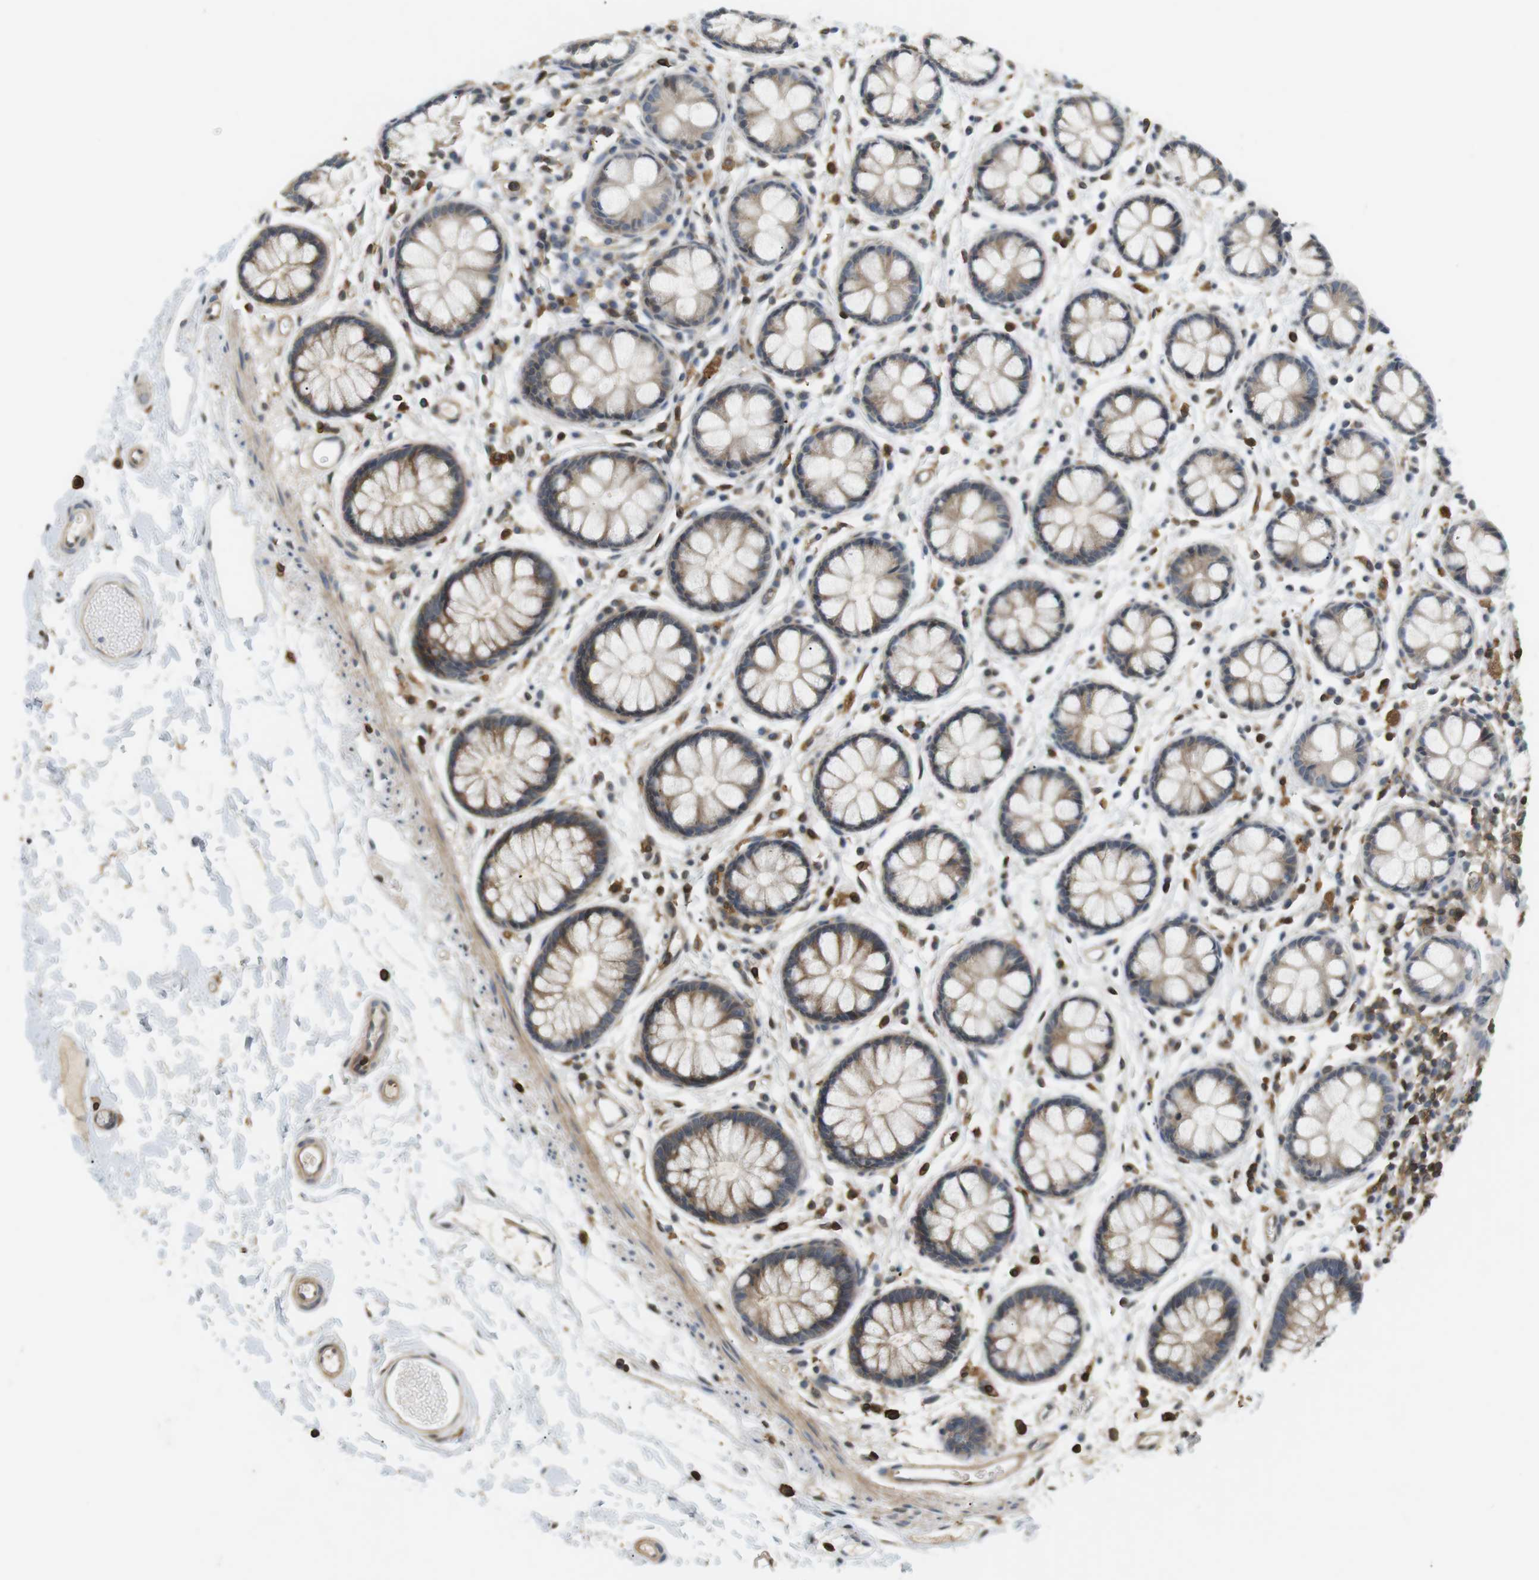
{"staining": {"intensity": "moderate", "quantity": ">75%", "location": "cytoplasmic/membranous"}, "tissue": "rectum", "cell_type": "Glandular cells", "image_type": "normal", "snomed": [{"axis": "morphology", "description": "Normal tissue, NOS"}, {"axis": "topography", "description": "Rectum"}], "caption": "Immunohistochemical staining of unremarkable human rectum displays >75% levels of moderate cytoplasmic/membranous protein expression in about >75% of glandular cells.", "gene": "P2RY1", "patient": {"sex": "female", "age": 66}}